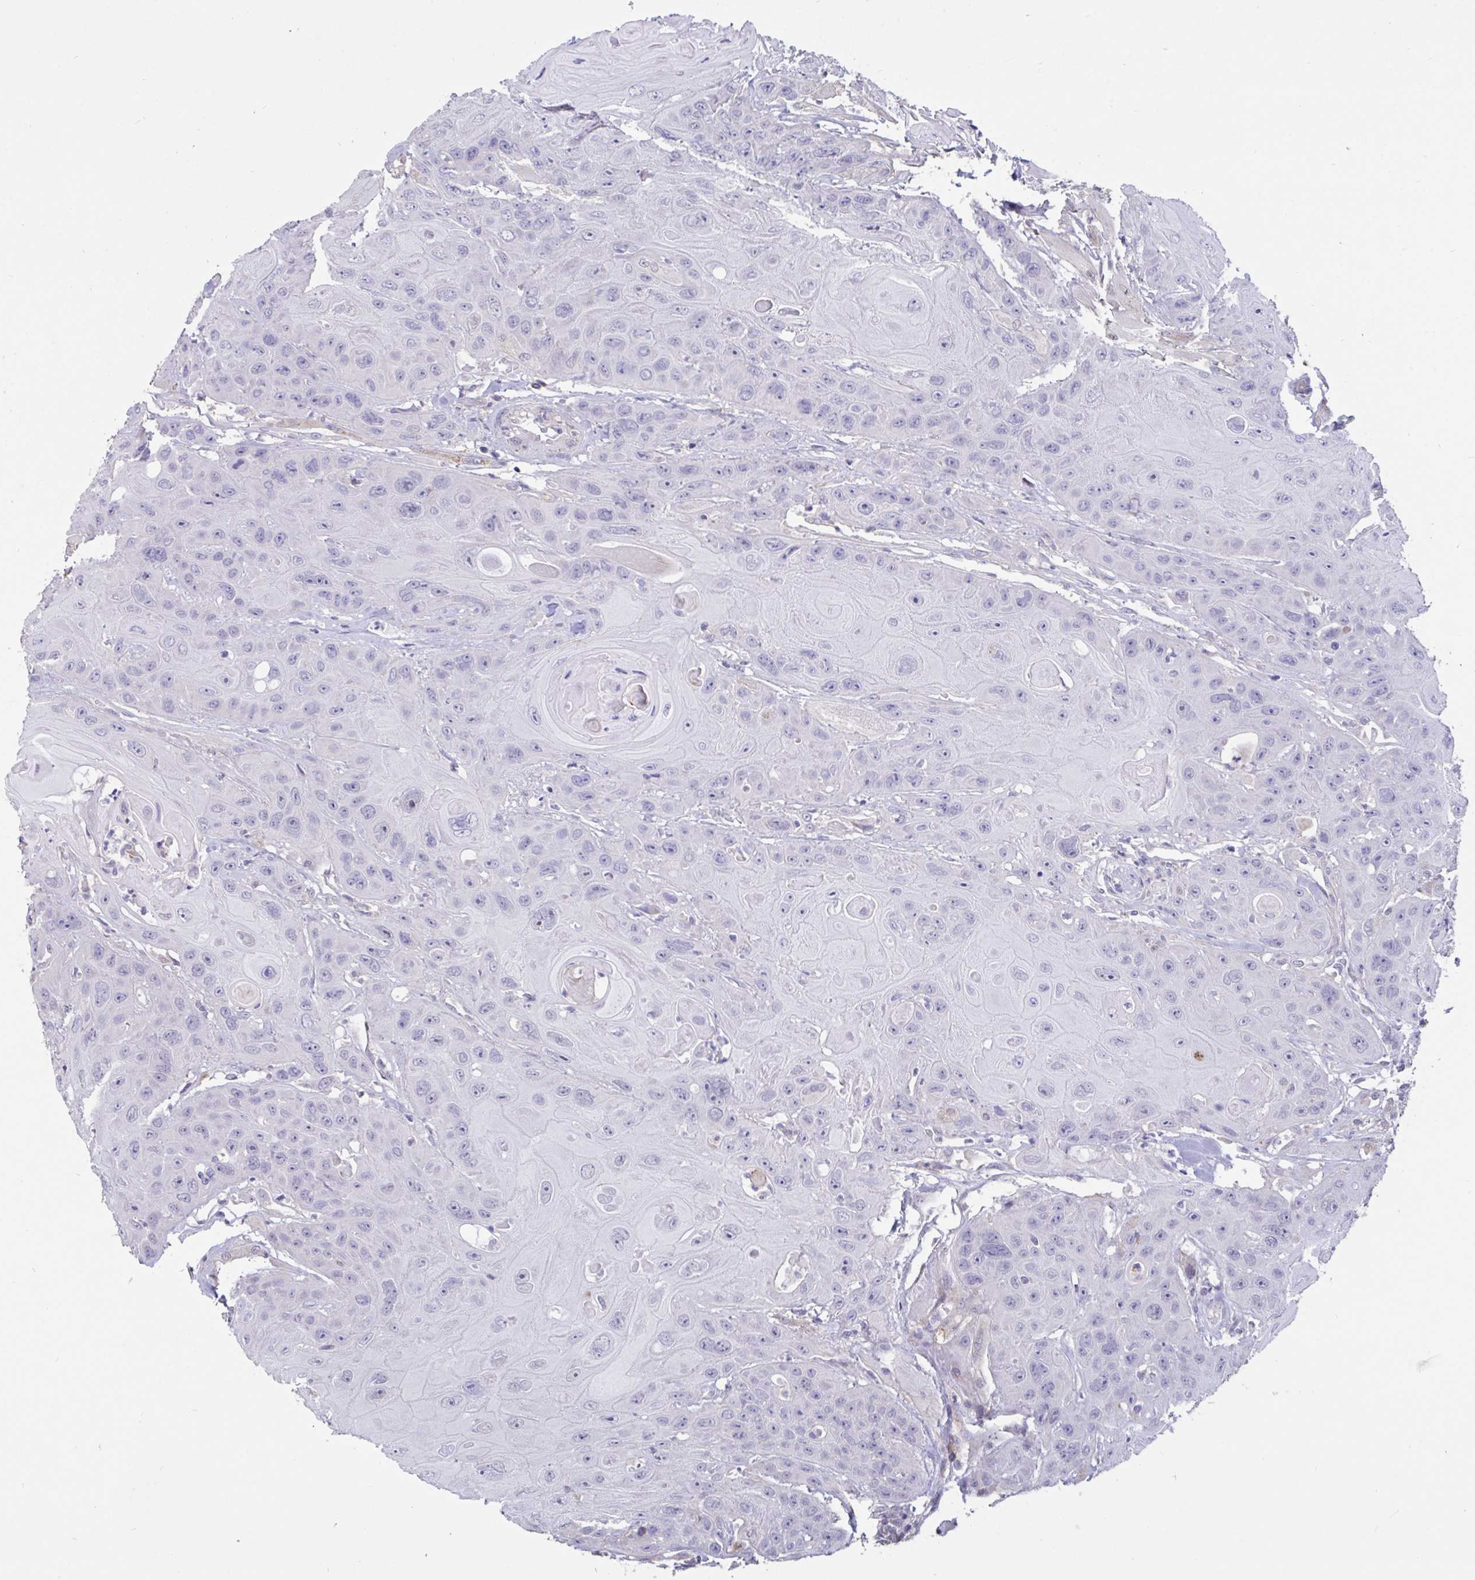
{"staining": {"intensity": "negative", "quantity": "none", "location": "none"}, "tissue": "head and neck cancer", "cell_type": "Tumor cells", "image_type": "cancer", "snomed": [{"axis": "morphology", "description": "Squamous cell carcinoma, NOS"}, {"axis": "topography", "description": "Head-Neck"}], "caption": "Head and neck cancer (squamous cell carcinoma) was stained to show a protein in brown. There is no significant expression in tumor cells.", "gene": "DDX39A", "patient": {"sex": "female", "age": 59}}